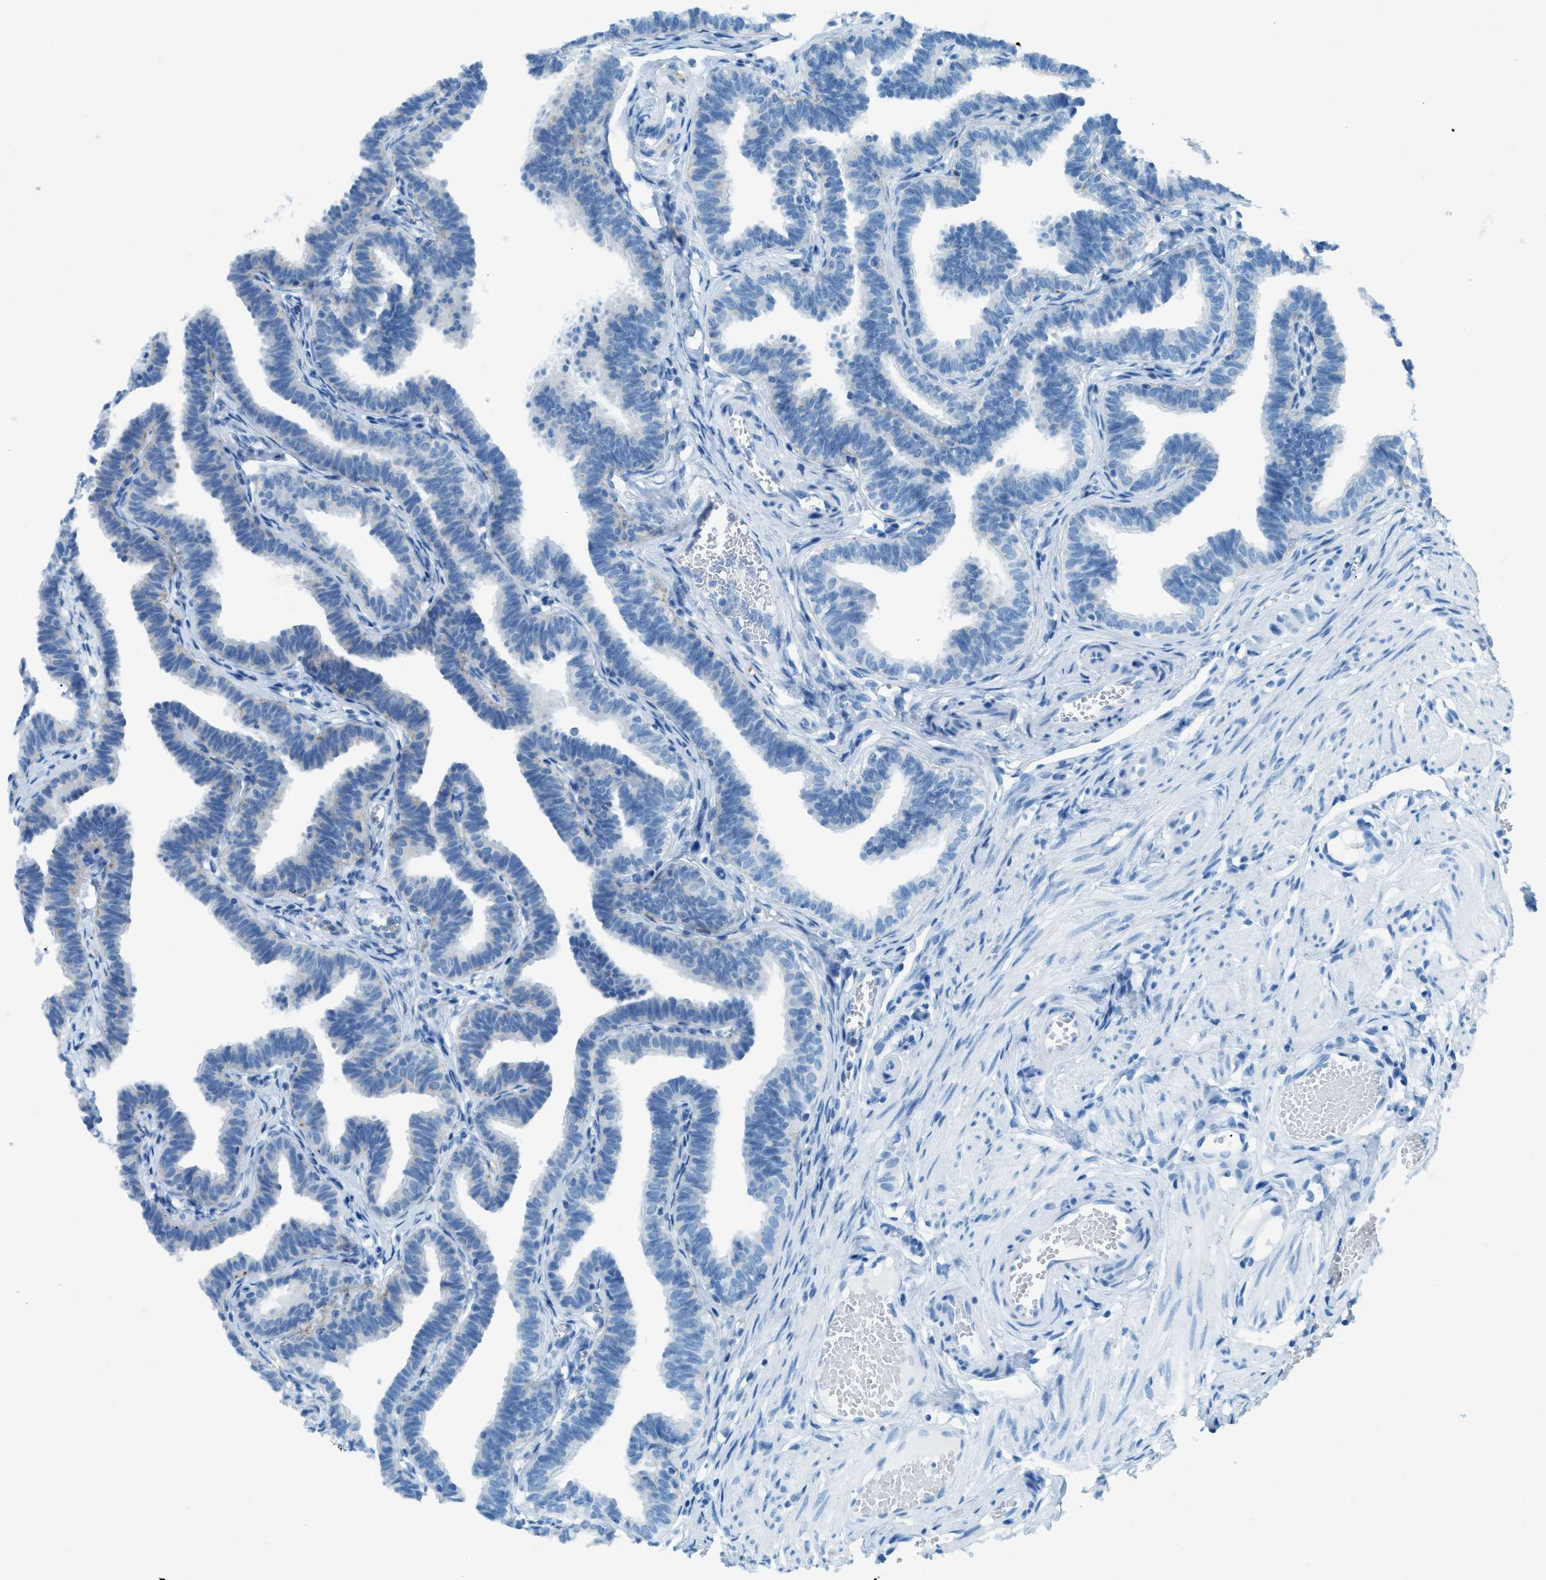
{"staining": {"intensity": "negative", "quantity": "none", "location": "none"}, "tissue": "fallopian tube", "cell_type": "Glandular cells", "image_type": "normal", "snomed": [{"axis": "morphology", "description": "Normal tissue, NOS"}, {"axis": "topography", "description": "Fallopian tube"}, {"axis": "topography", "description": "Ovary"}], "caption": "Immunohistochemistry (IHC) of unremarkable fallopian tube demonstrates no expression in glandular cells.", "gene": "C21orf62", "patient": {"sex": "female", "age": 23}}